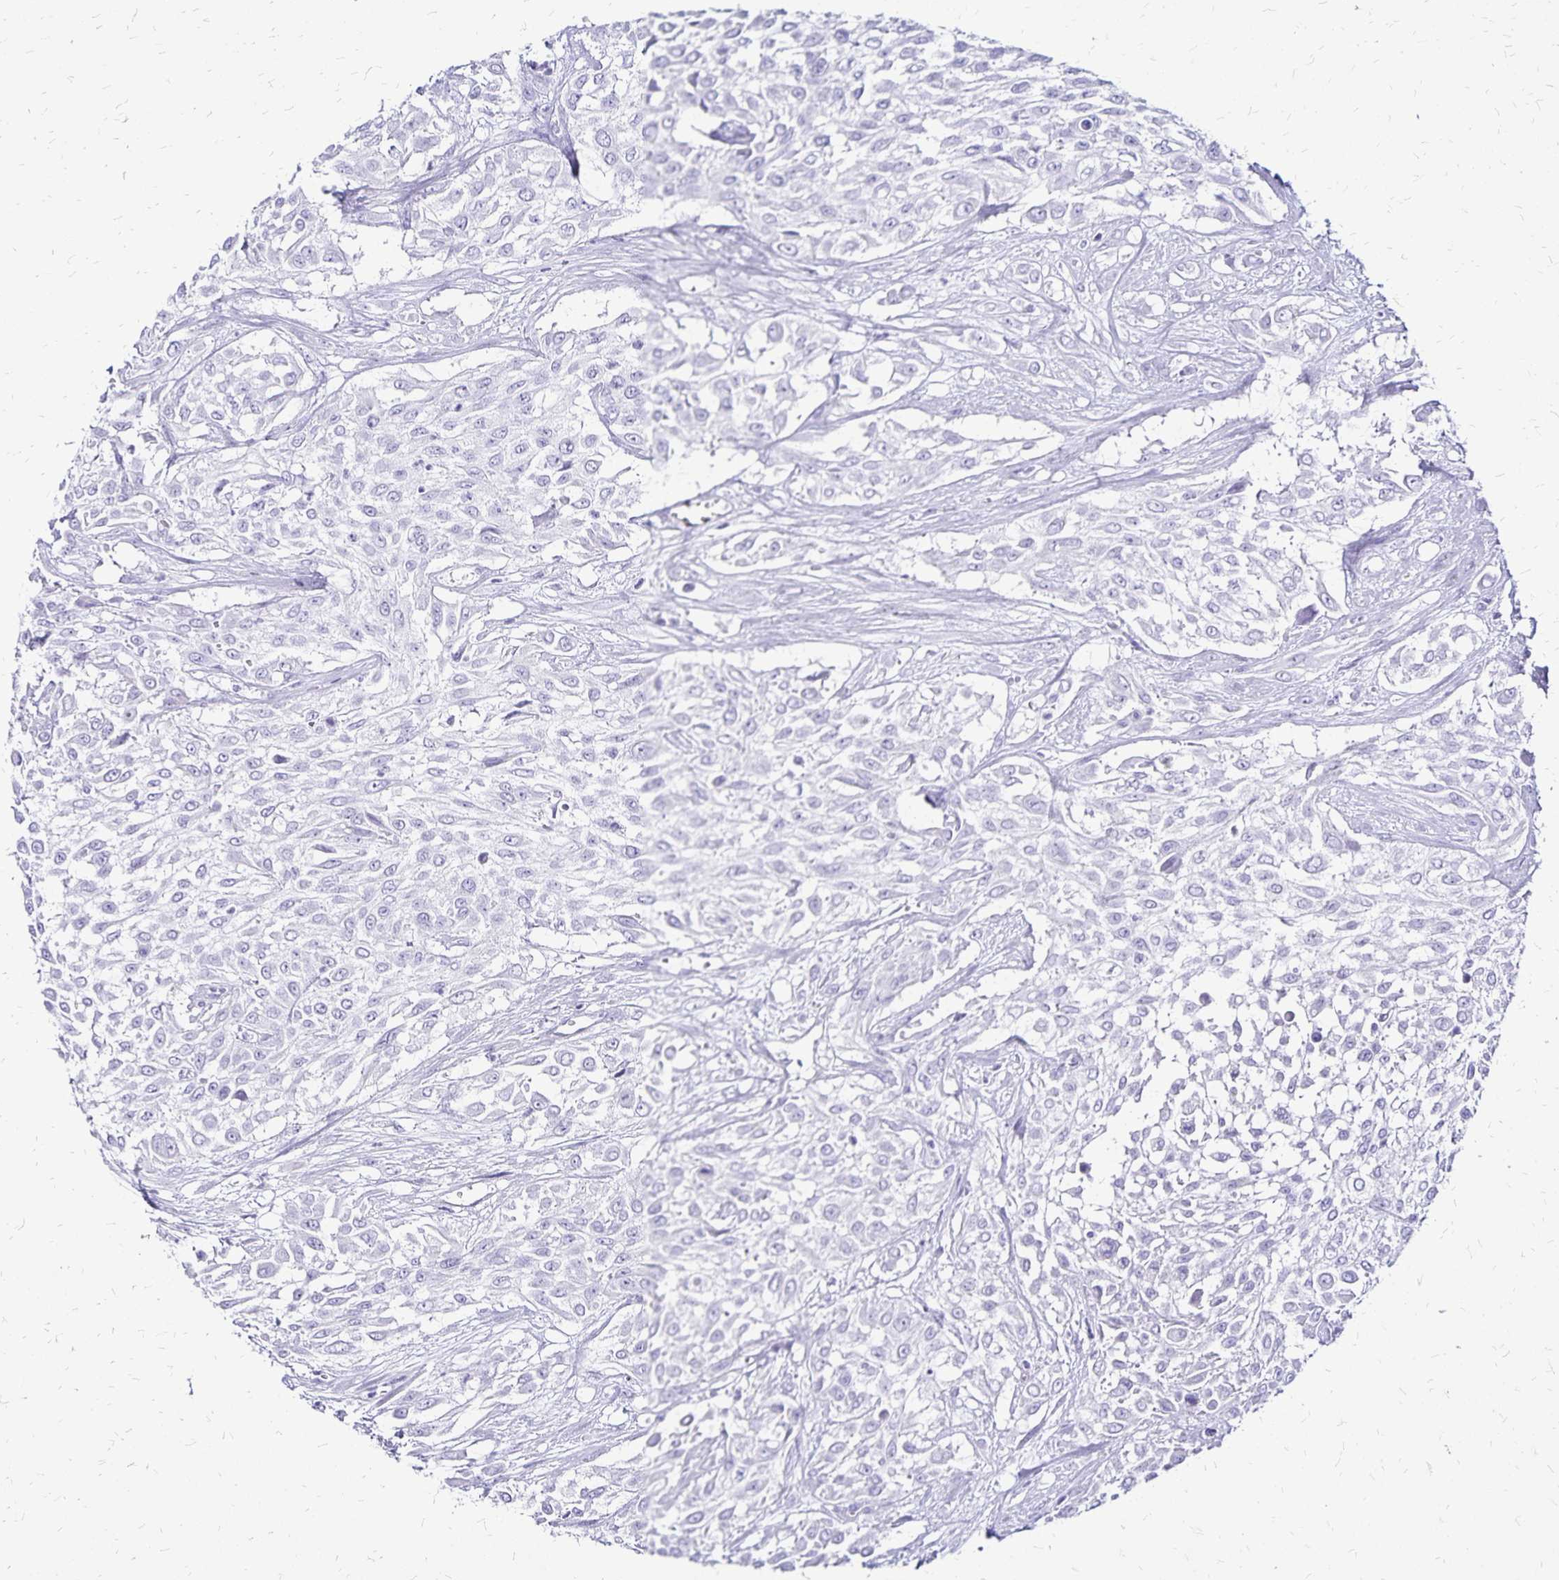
{"staining": {"intensity": "negative", "quantity": "none", "location": "none"}, "tissue": "urothelial cancer", "cell_type": "Tumor cells", "image_type": "cancer", "snomed": [{"axis": "morphology", "description": "Urothelial carcinoma, High grade"}, {"axis": "topography", "description": "Urinary bladder"}], "caption": "High-grade urothelial carcinoma stained for a protein using immunohistochemistry (IHC) exhibits no expression tumor cells.", "gene": "LIN28B", "patient": {"sex": "male", "age": 57}}